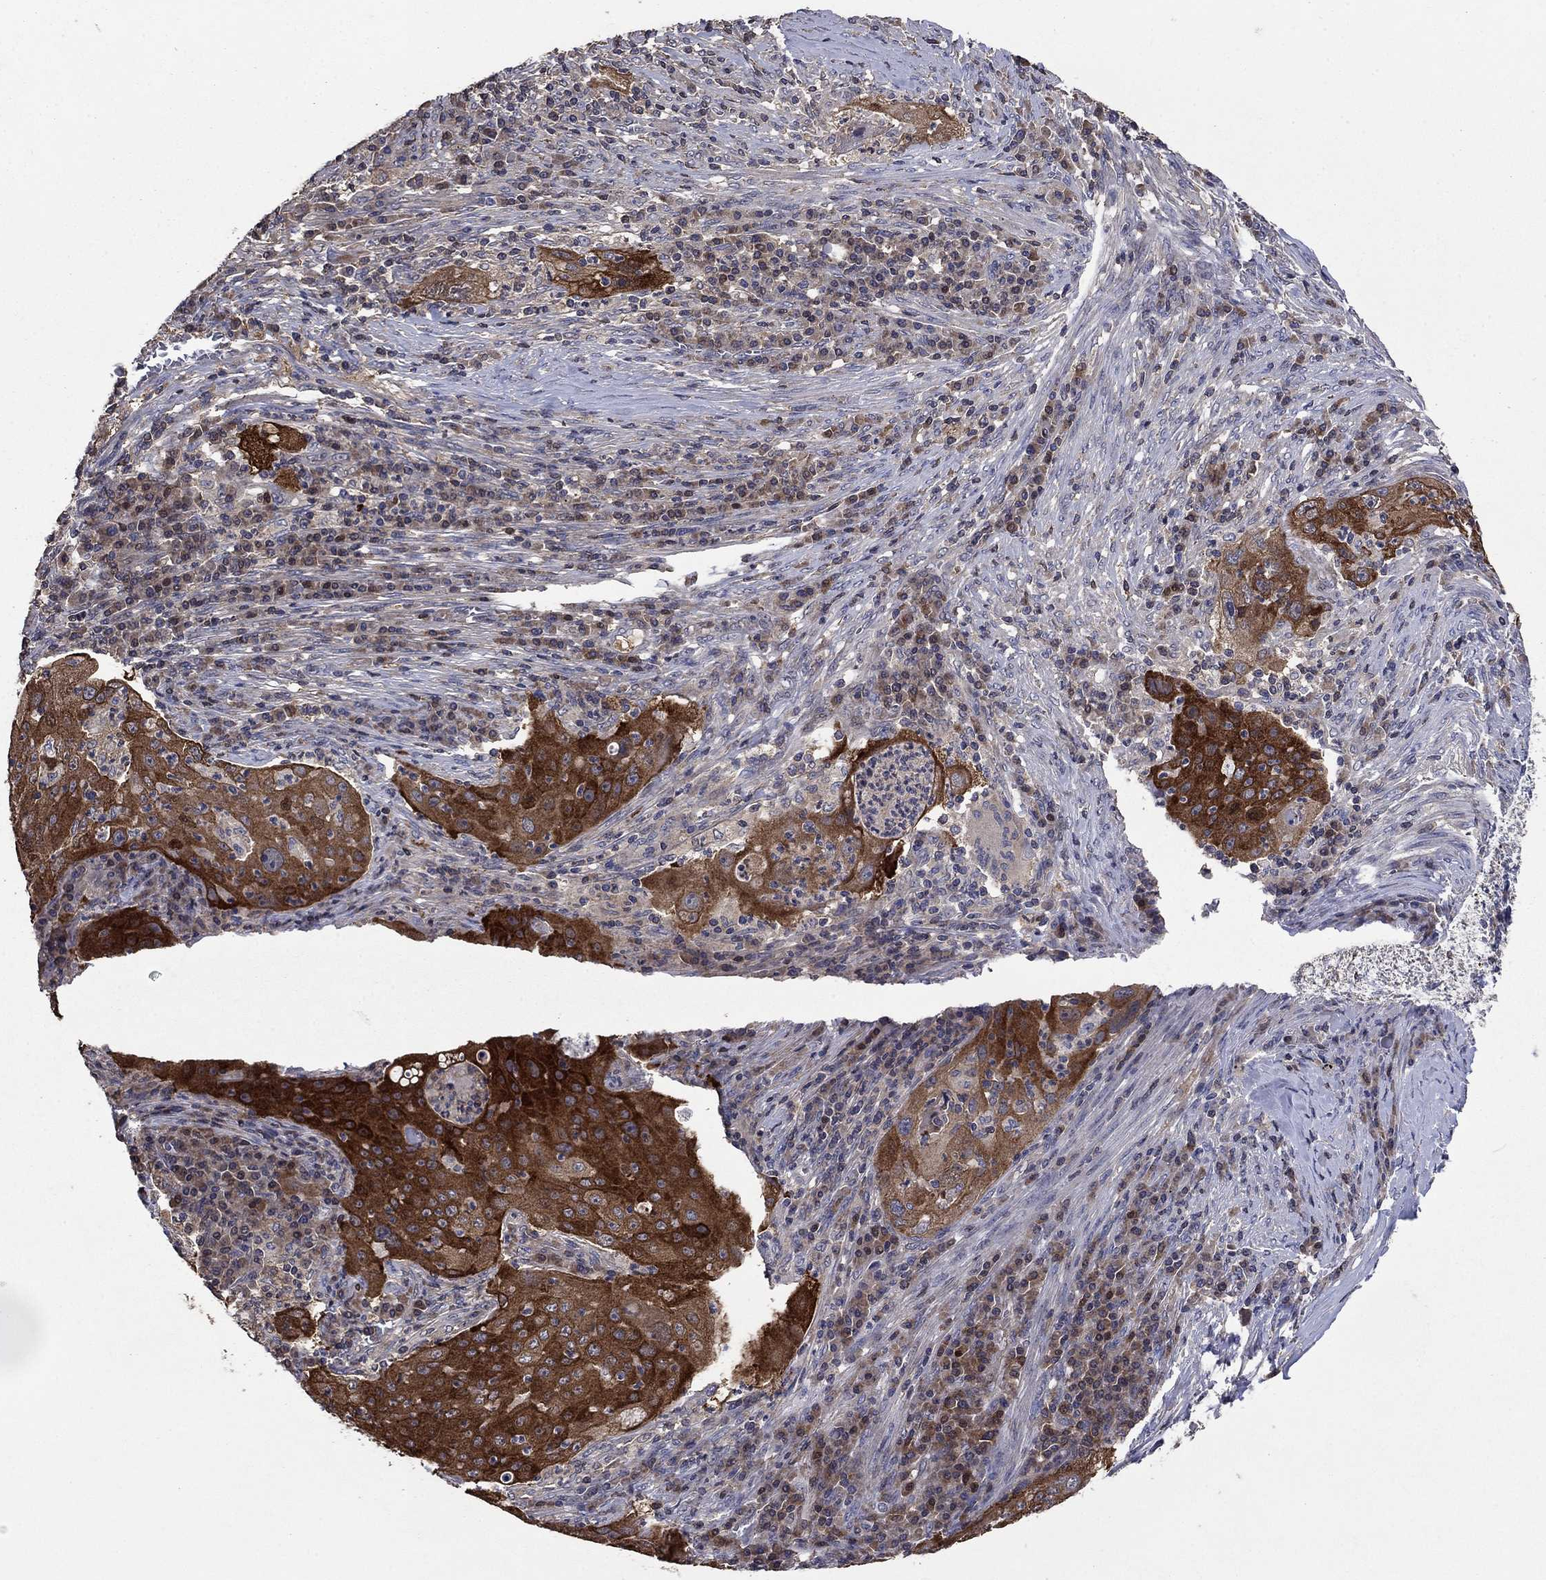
{"staining": {"intensity": "strong", "quantity": ">75%", "location": "cytoplasmic/membranous"}, "tissue": "lung cancer", "cell_type": "Tumor cells", "image_type": "cancer", "snomed": [{"axis": "morphology", "description": "Squamous cell carcinoma, NOS"}, {"axis": "topography", "description": "Lung"}], "caption": "The micrograph shows immunohistochemical staining of lung cancer (squamous cell carcinoma). There is strong cytoplasmic/membranous staining is identified in approximately >75% of tumor cells.", "gene": "DVL1", "patient": {"sex": "female", "age": 59}}